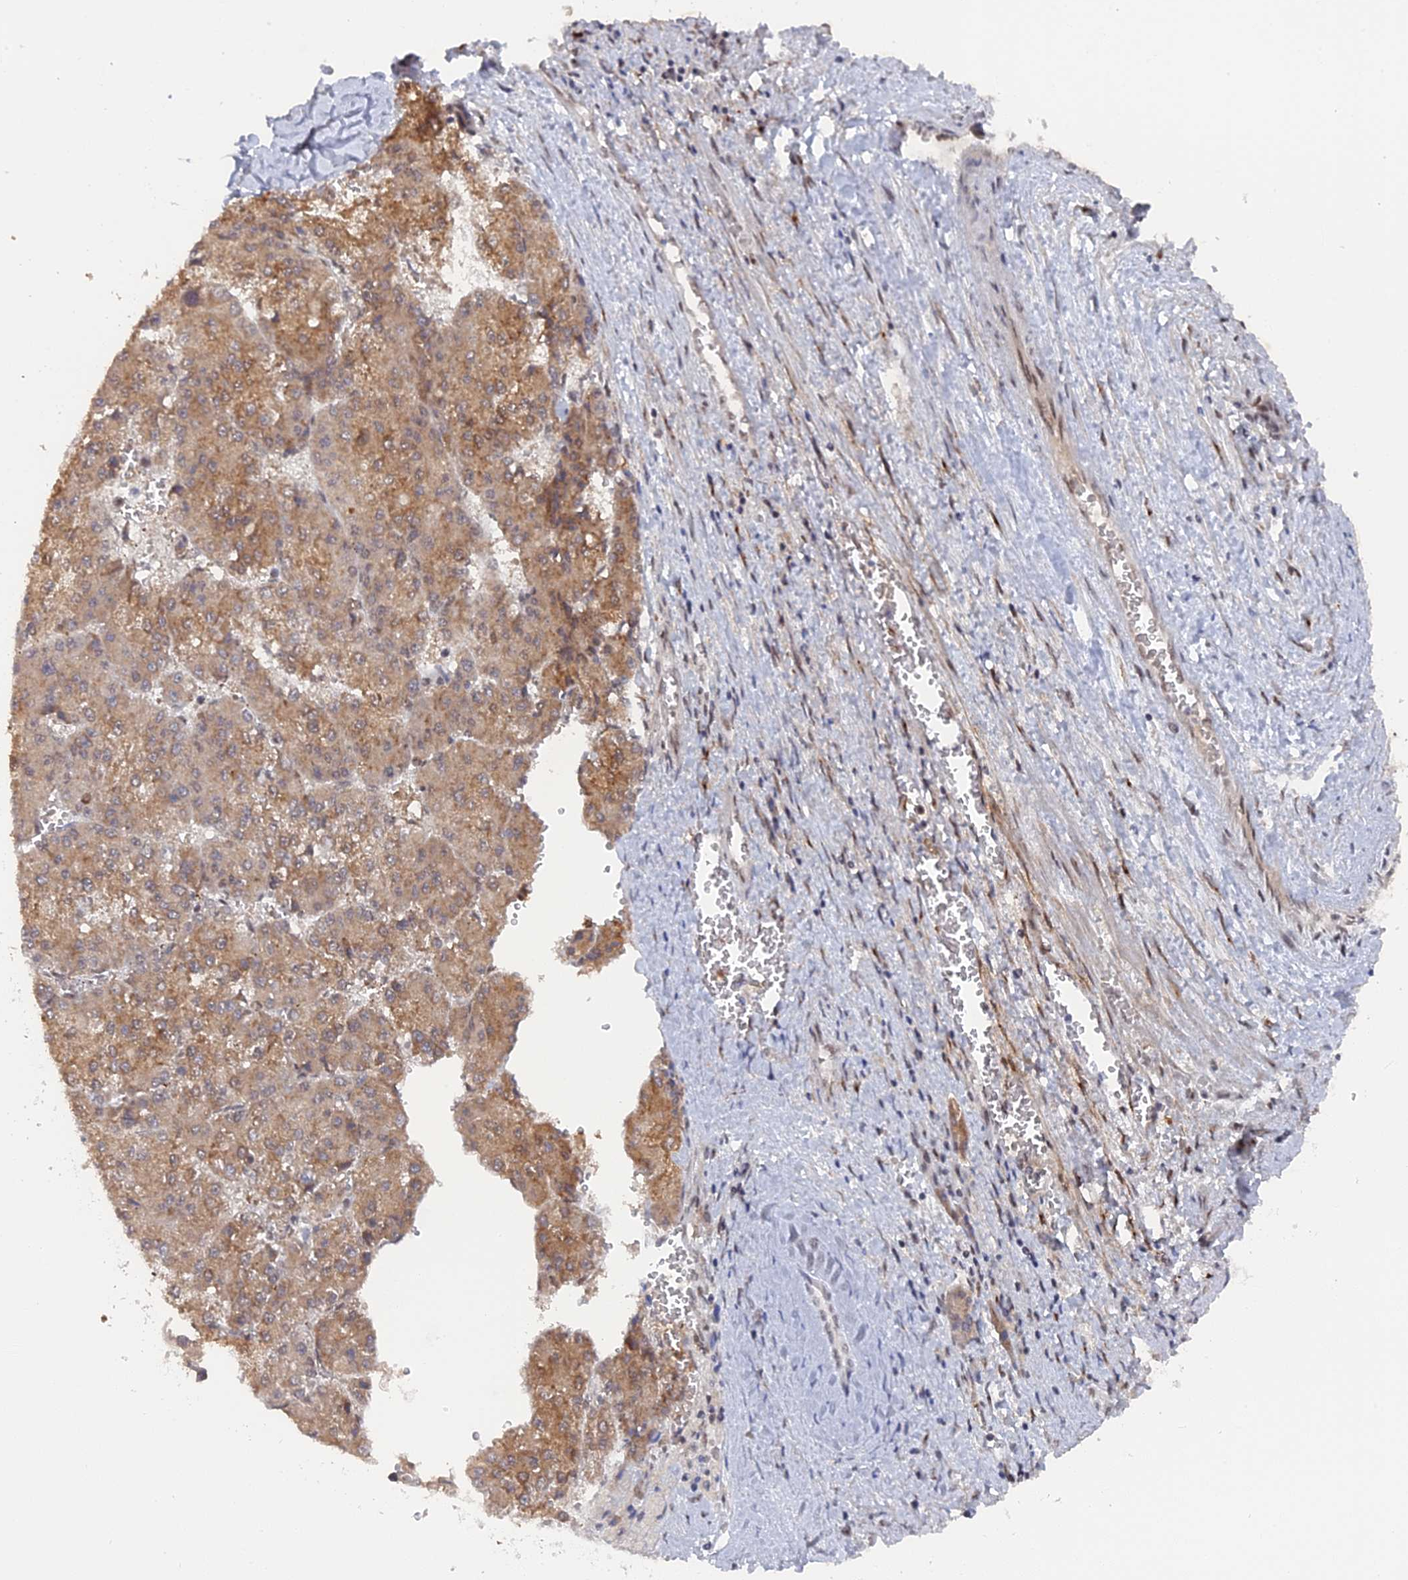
{"staining": {"intensity": "moderate", "quantity": ">75%", "location": "cytoplasmic/membranous"}, "tissue": "liver cancer", "cell_type": "Tumor cells", "image_type": "cancer", "snomed": [{"axis": "morphology", "description": "Carcinoma, Hepatocellular, NOS"}, {"axis": "topography", "description": "Liver"}], "caption": "A medium amount of moderate cytoplasmic/membranous expression is identified in about >75% of tumor cells in hepatocellular carcinoma (liver) tissue.", "gene": "CCDC85A", "patient": {"sex": "female", "age": 73}}